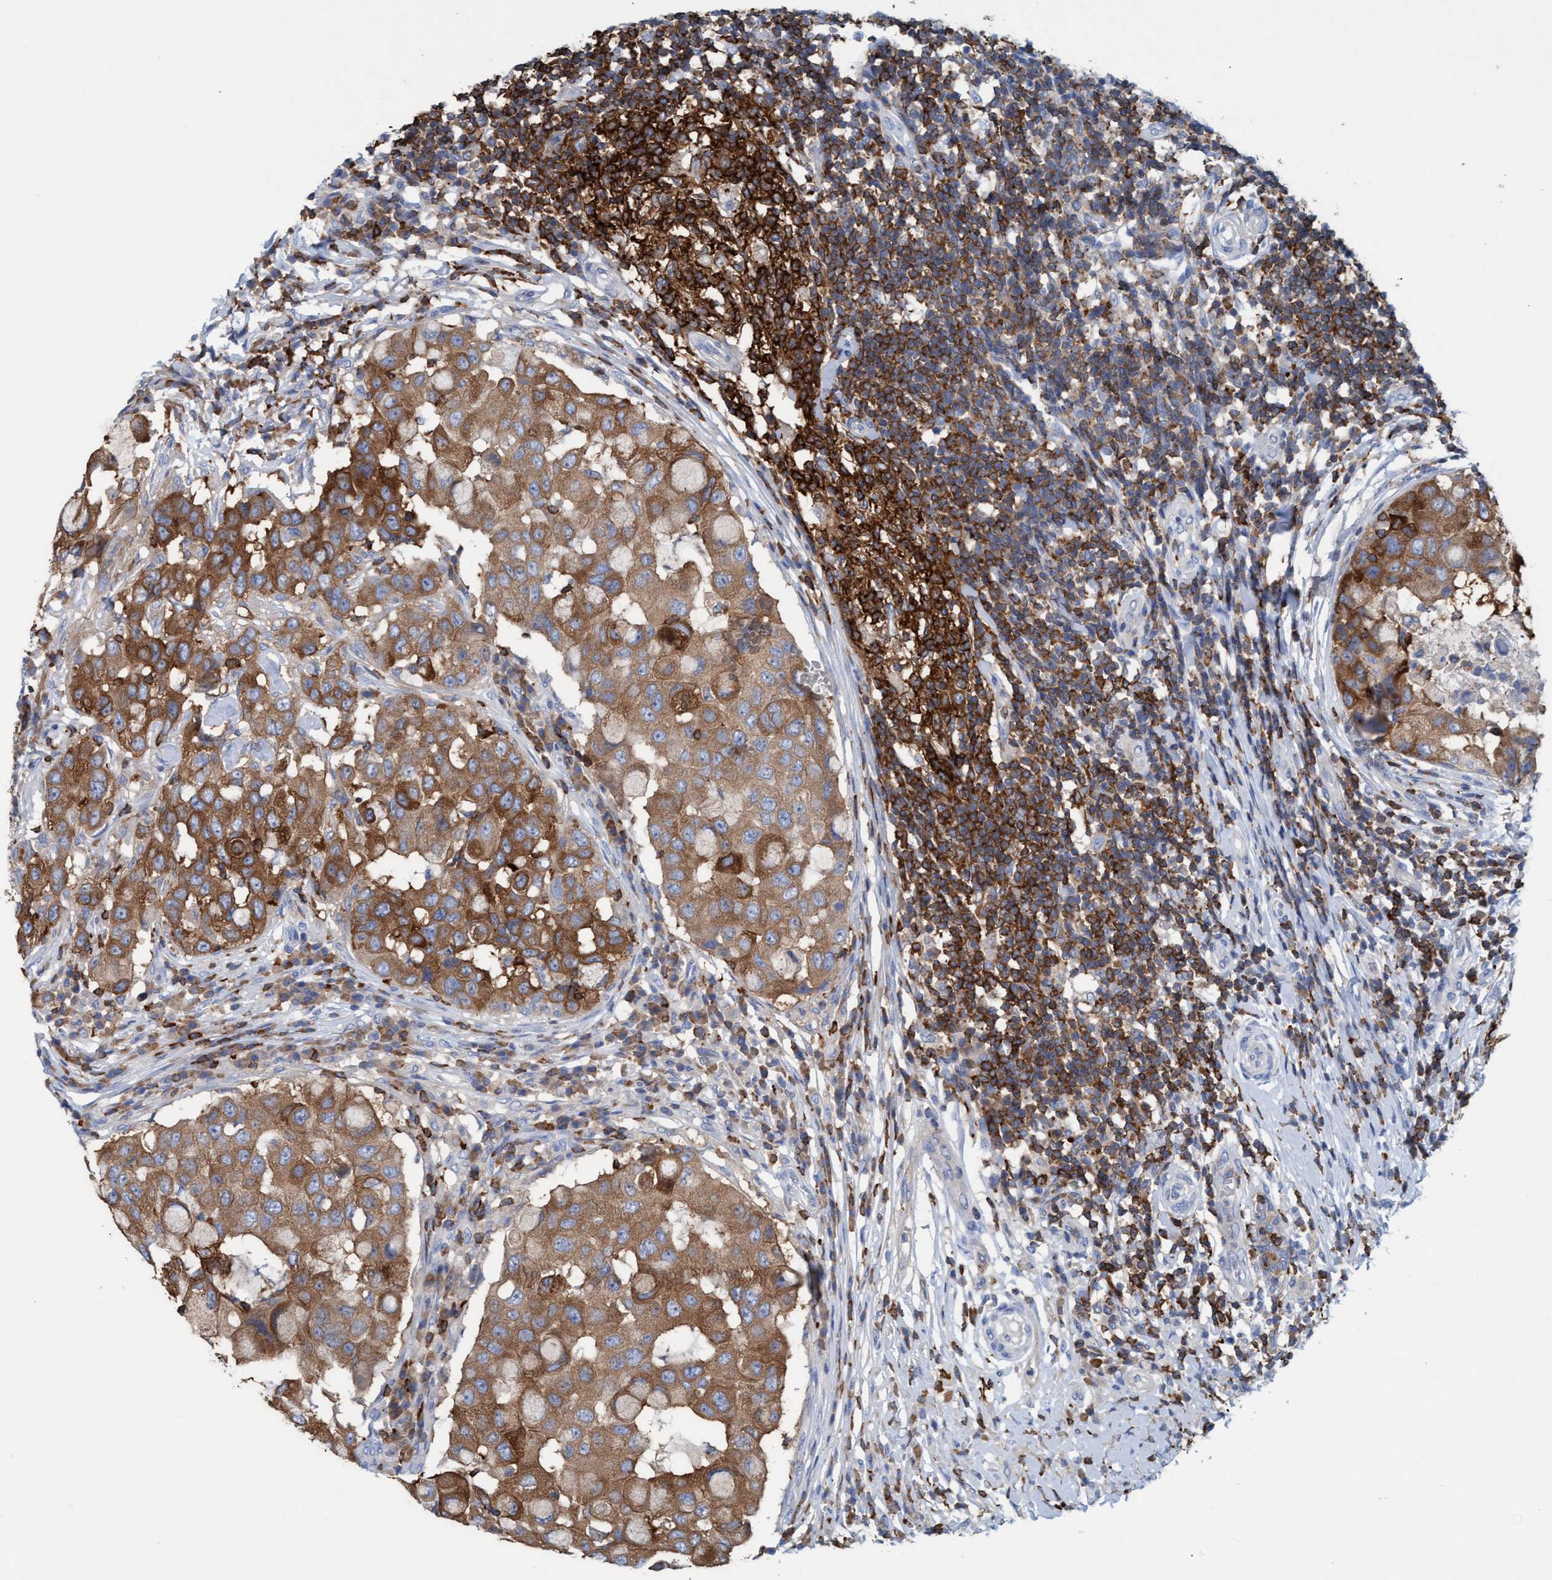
{"staining": {"intensity": "moderate", "quantity": ">75%", "location": "cytoplasmic/membranous"}, "tissue": "breast cancer", "cell_type": "Tumor cells", "image_type": "cancer", "snomed": [{"axis": "morphology", "description": "Duct carcinoma"}, {"axis": "topography", "description": "Breast"}], "caption": "Immunohistochemistry (IHC) of breast cancer demonstrates medium levels of moderate cytoplasmic/membranous positivity in approximately >75% of tumor cells.", "gene": "EZR", "patient": {"sex": "female", "age": 27}}